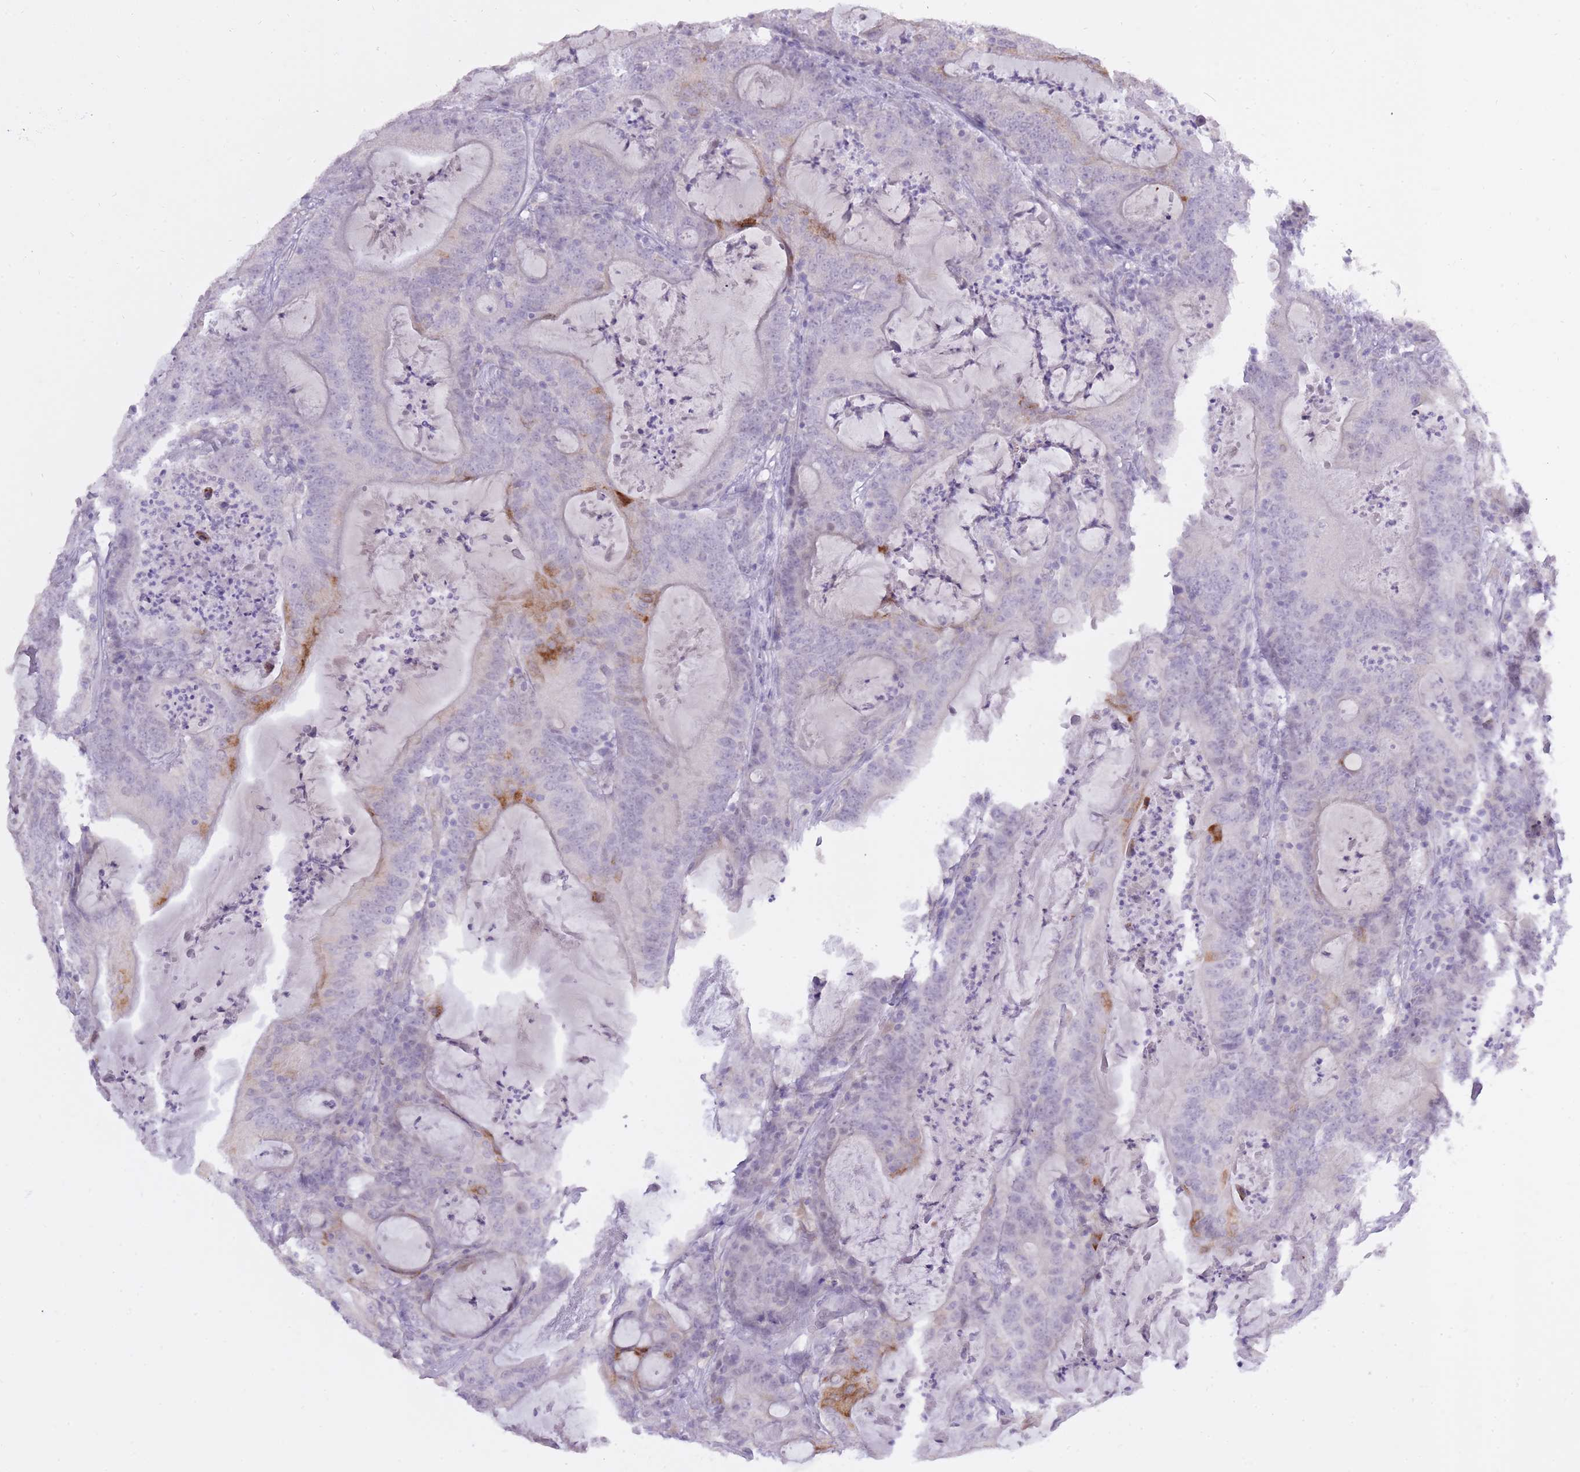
{"staining": {"intensity": "moderate", "quantity": "<25%", "location": "cytoplasmic/membranous"}, "tissue": "colorectal cancer", "cell_type": "Tumor cells", "image_type": "cancer", "snomed": [{"axis": "morphology", "description": "Adenocarcinoma, NOS"}, {"axis": "topography", "description": "Colon"}], "caption": "Protein staining of colorectal adenocarcinoma tissue displays moderate cytoplasmic/membranous positivity in about <25% of tumor cells. The staining is performed using DAB brown chromogen to label protein expression. The nuclei are counter-stained blue using hematoxylin.", "gene": "BDKRB2", "patient": {"sex": "male", "age": 83}}